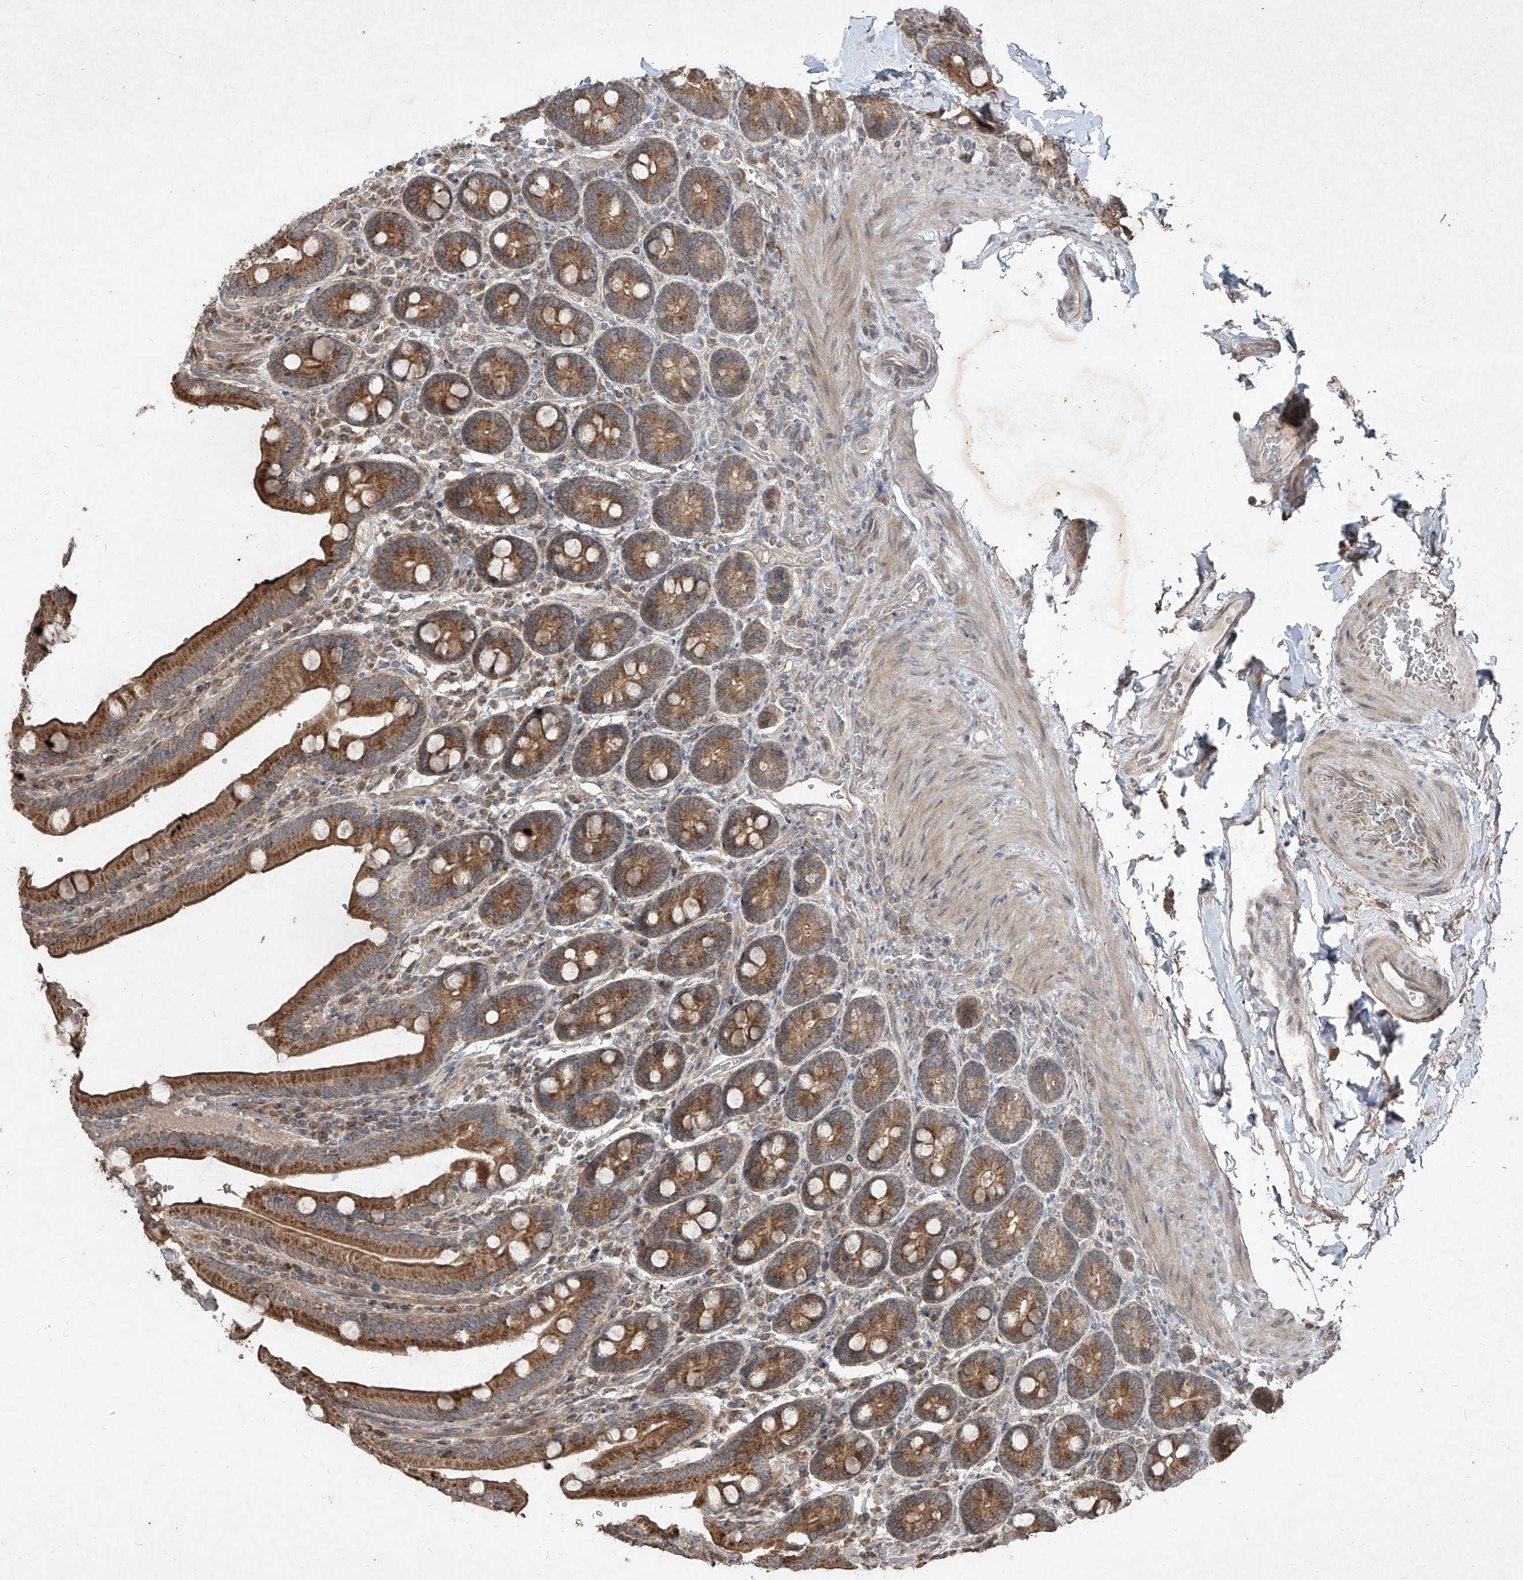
{"staining": {"intensity": "strong", "quantity": ">75%", "location": "cytoplasmic/membranous"}, "tissue": "duodenum", "cell_type": "Glandular cells", "image_type": "normal", "snomed": [{"axis": "morphology", "description": "Normal tissue, NOS"}, {"axis": "topography", "description": "Duodenum"}], "caption": "Duodenum stained with DAB immunohistochemistry (IHC) displays high levels of strong cytoplasmic/membranous staining in approximately >75% of glandular cells.", "gene": "ABCD3", "patient": {"sex": "female", "age": 62}}